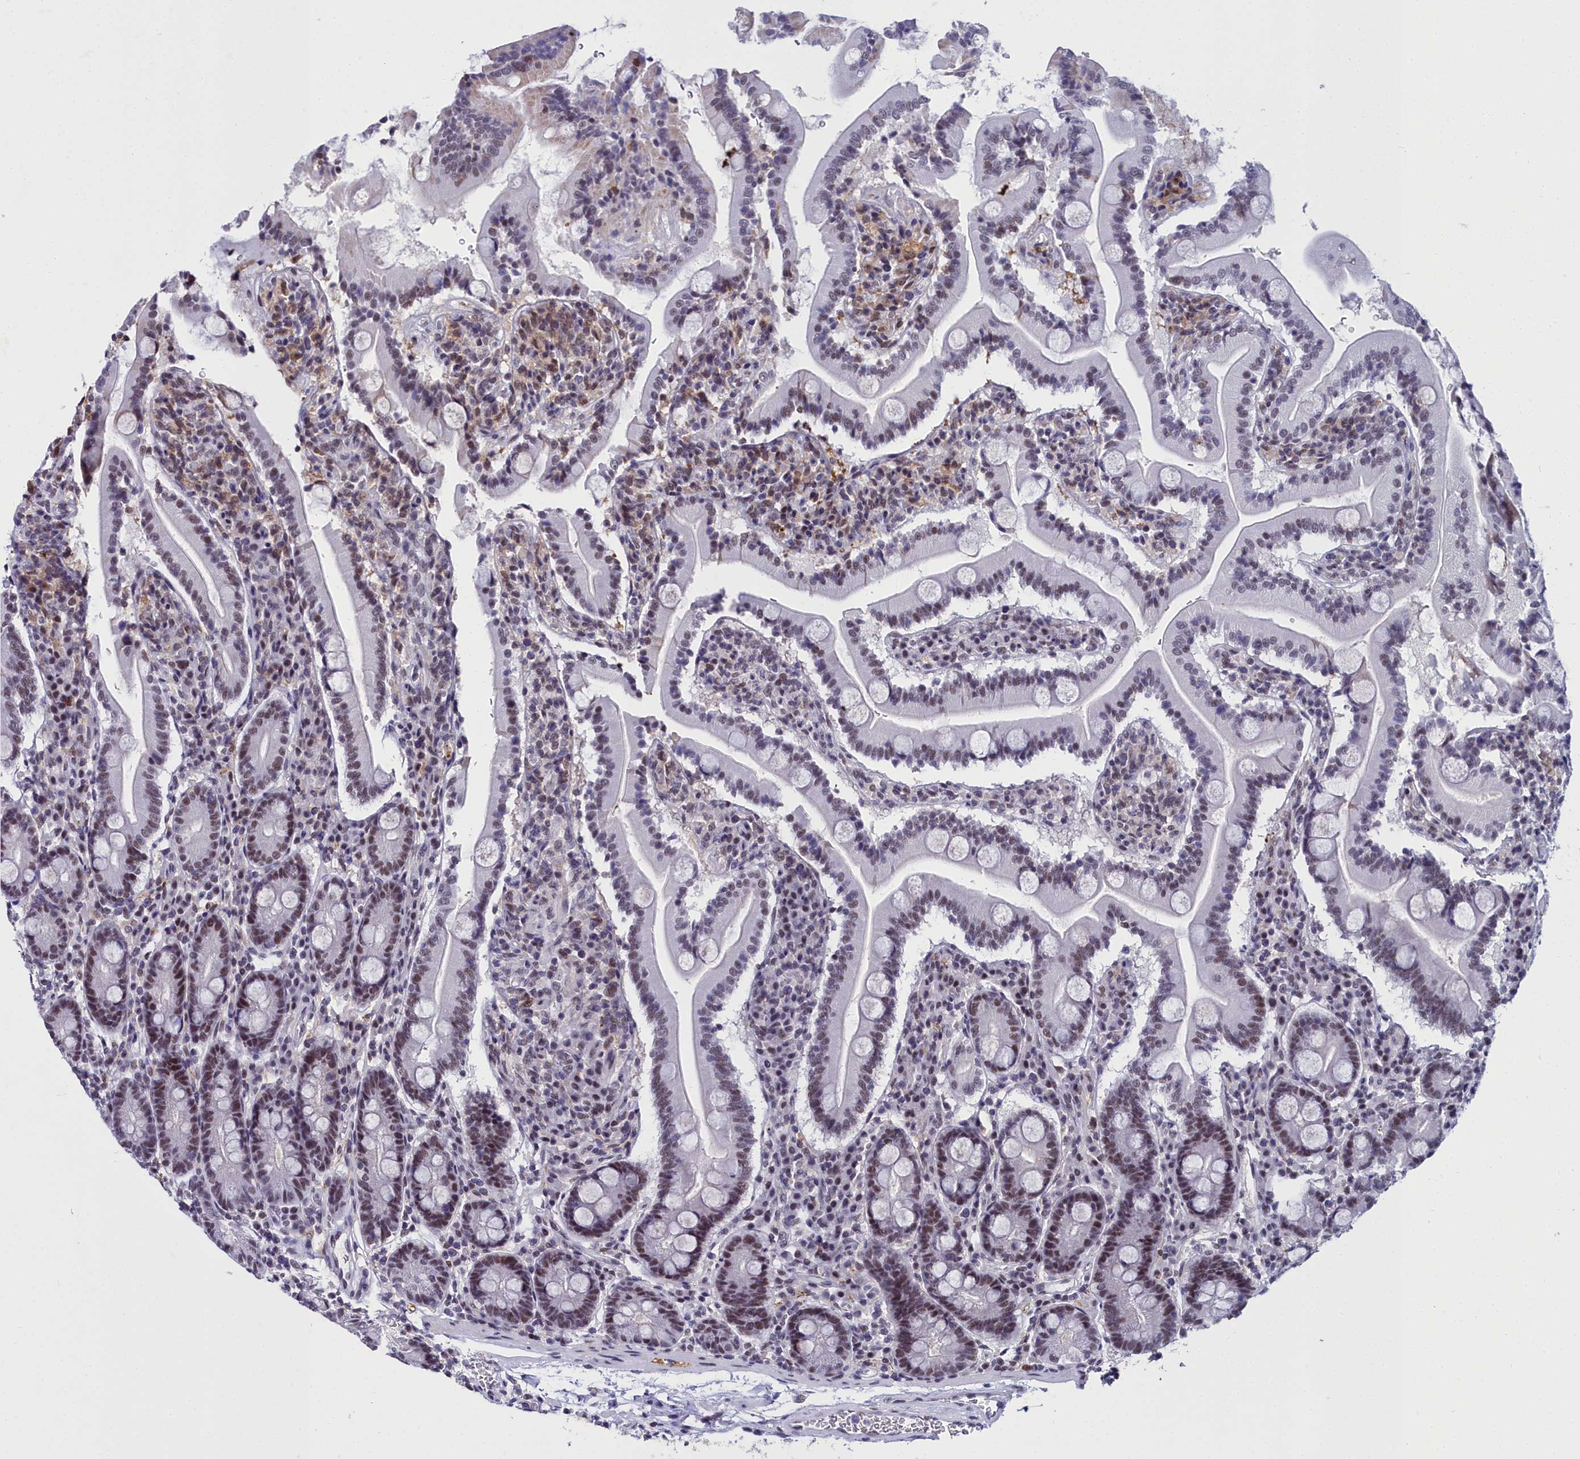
{"staining": {"intensity": "moderate", "quantity": "25%-75%", "location": "nuclear"}, "tissue": "duodenum", "cell_type": "Glandular cells", "image_type": "normal", "snomed": [{"axis": "morphology", "description": "Normal tissue, NOS"}, {"axis": "topography", "description": "Duodenum"}], "caption": "Immunohistochemical staining of benign human duodenum shows medium levels of moderate nuclear positivity in about 25%-75% of glandular cells. (DAB = brown stain, brightfield microscopy at high magnification).", "gene": "CCDC97", "patient": {"sex": "male", "age": 35}}